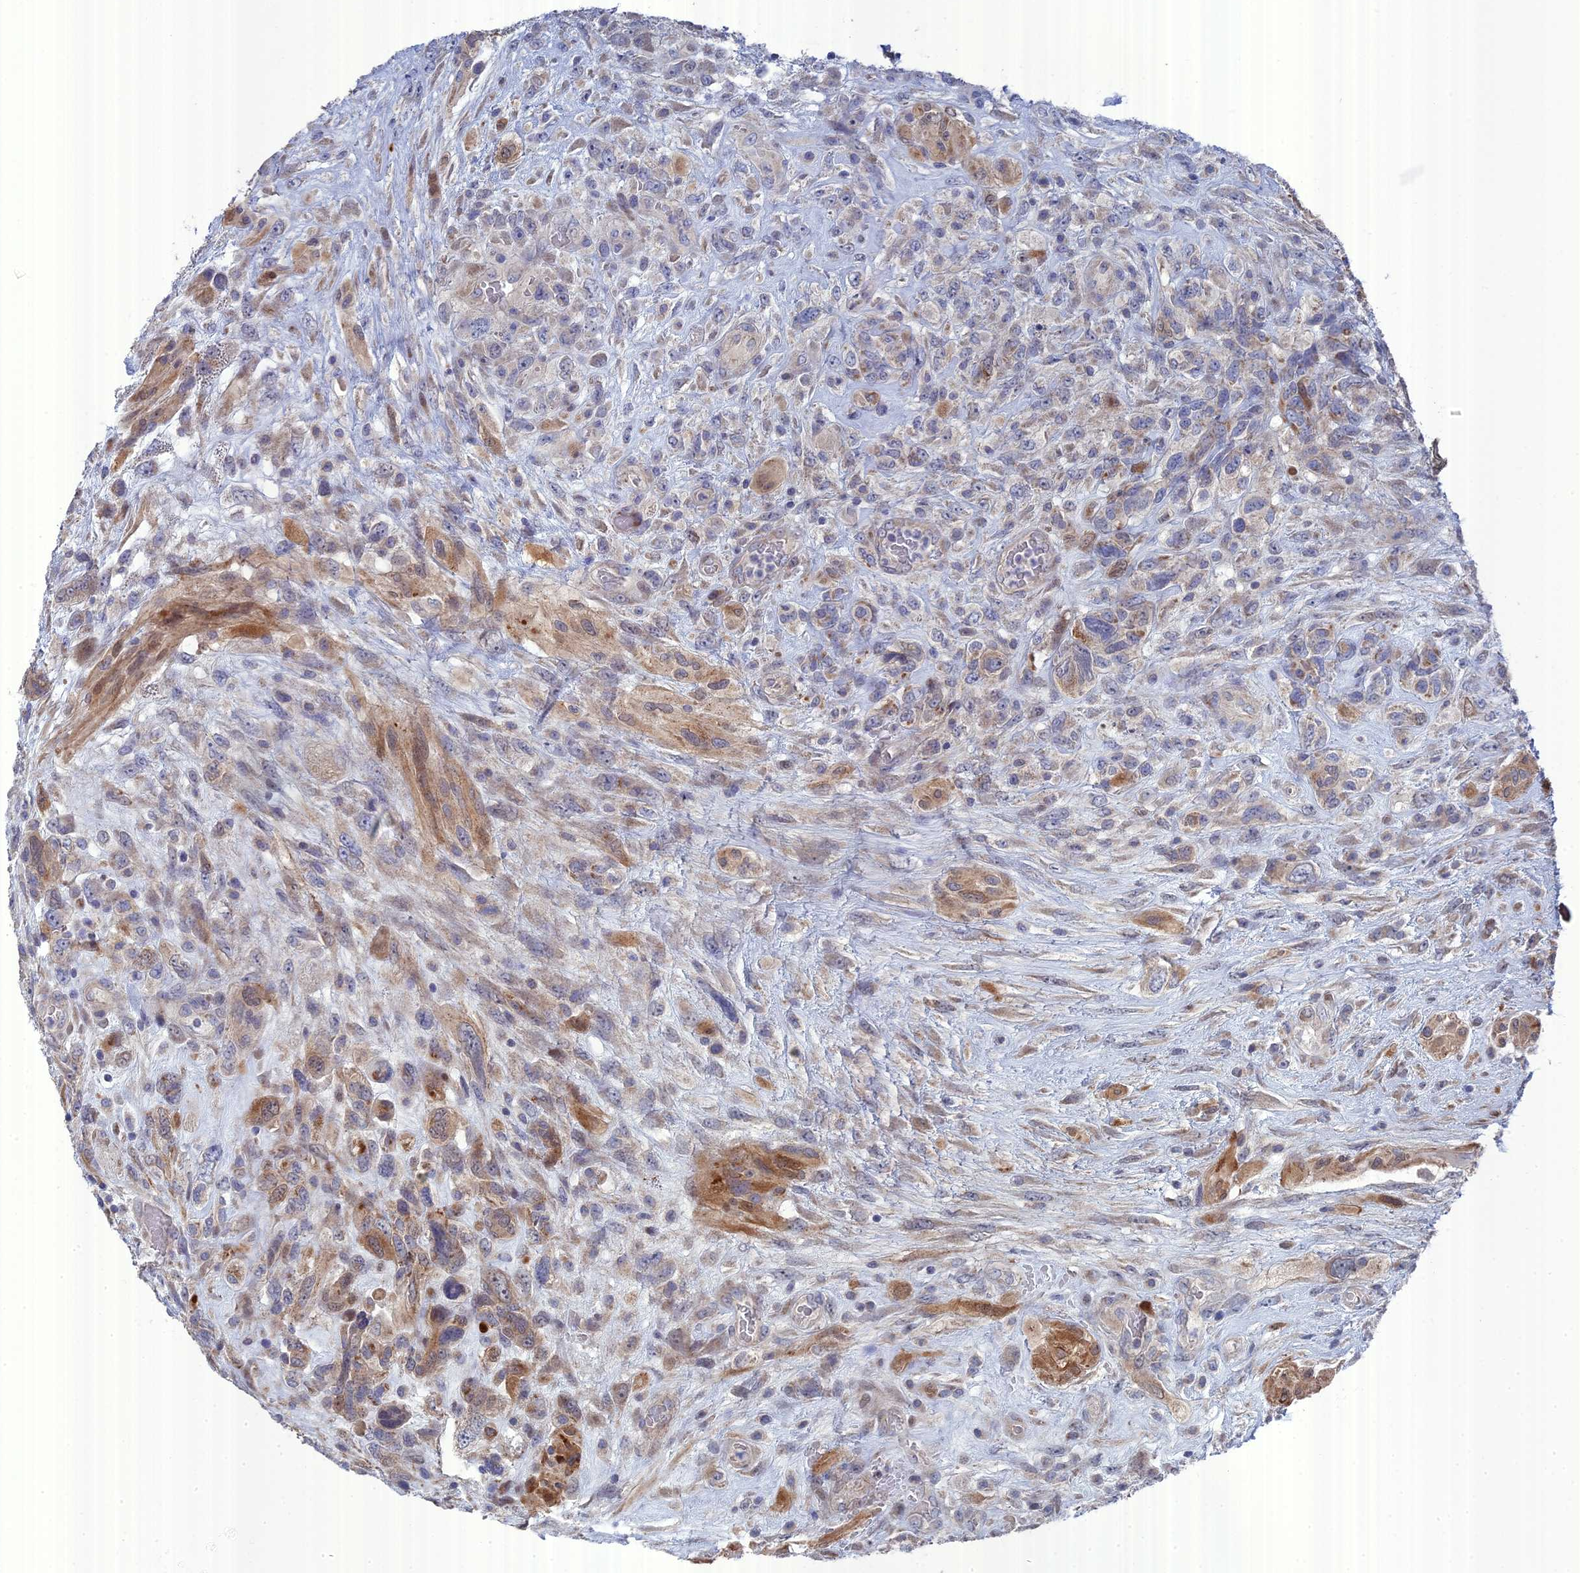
{"staining": {"intensity": "weak", "quantity": "<25%", "location": "cytoplasmic/membranous"}, "tissue": "glioma", "cell_type": "Tumor cells", "image_type": "cancer", "snomed": [{"axis": "morphology", "description": "Glioma, malignant, High grade"}, {"axis": "topography", "description": "Brain"}], "caption": "Tumor cells show no significant expression in glioma.", "gene": "TMEM161A", "patient": {"sex": "male", "age": 61}}